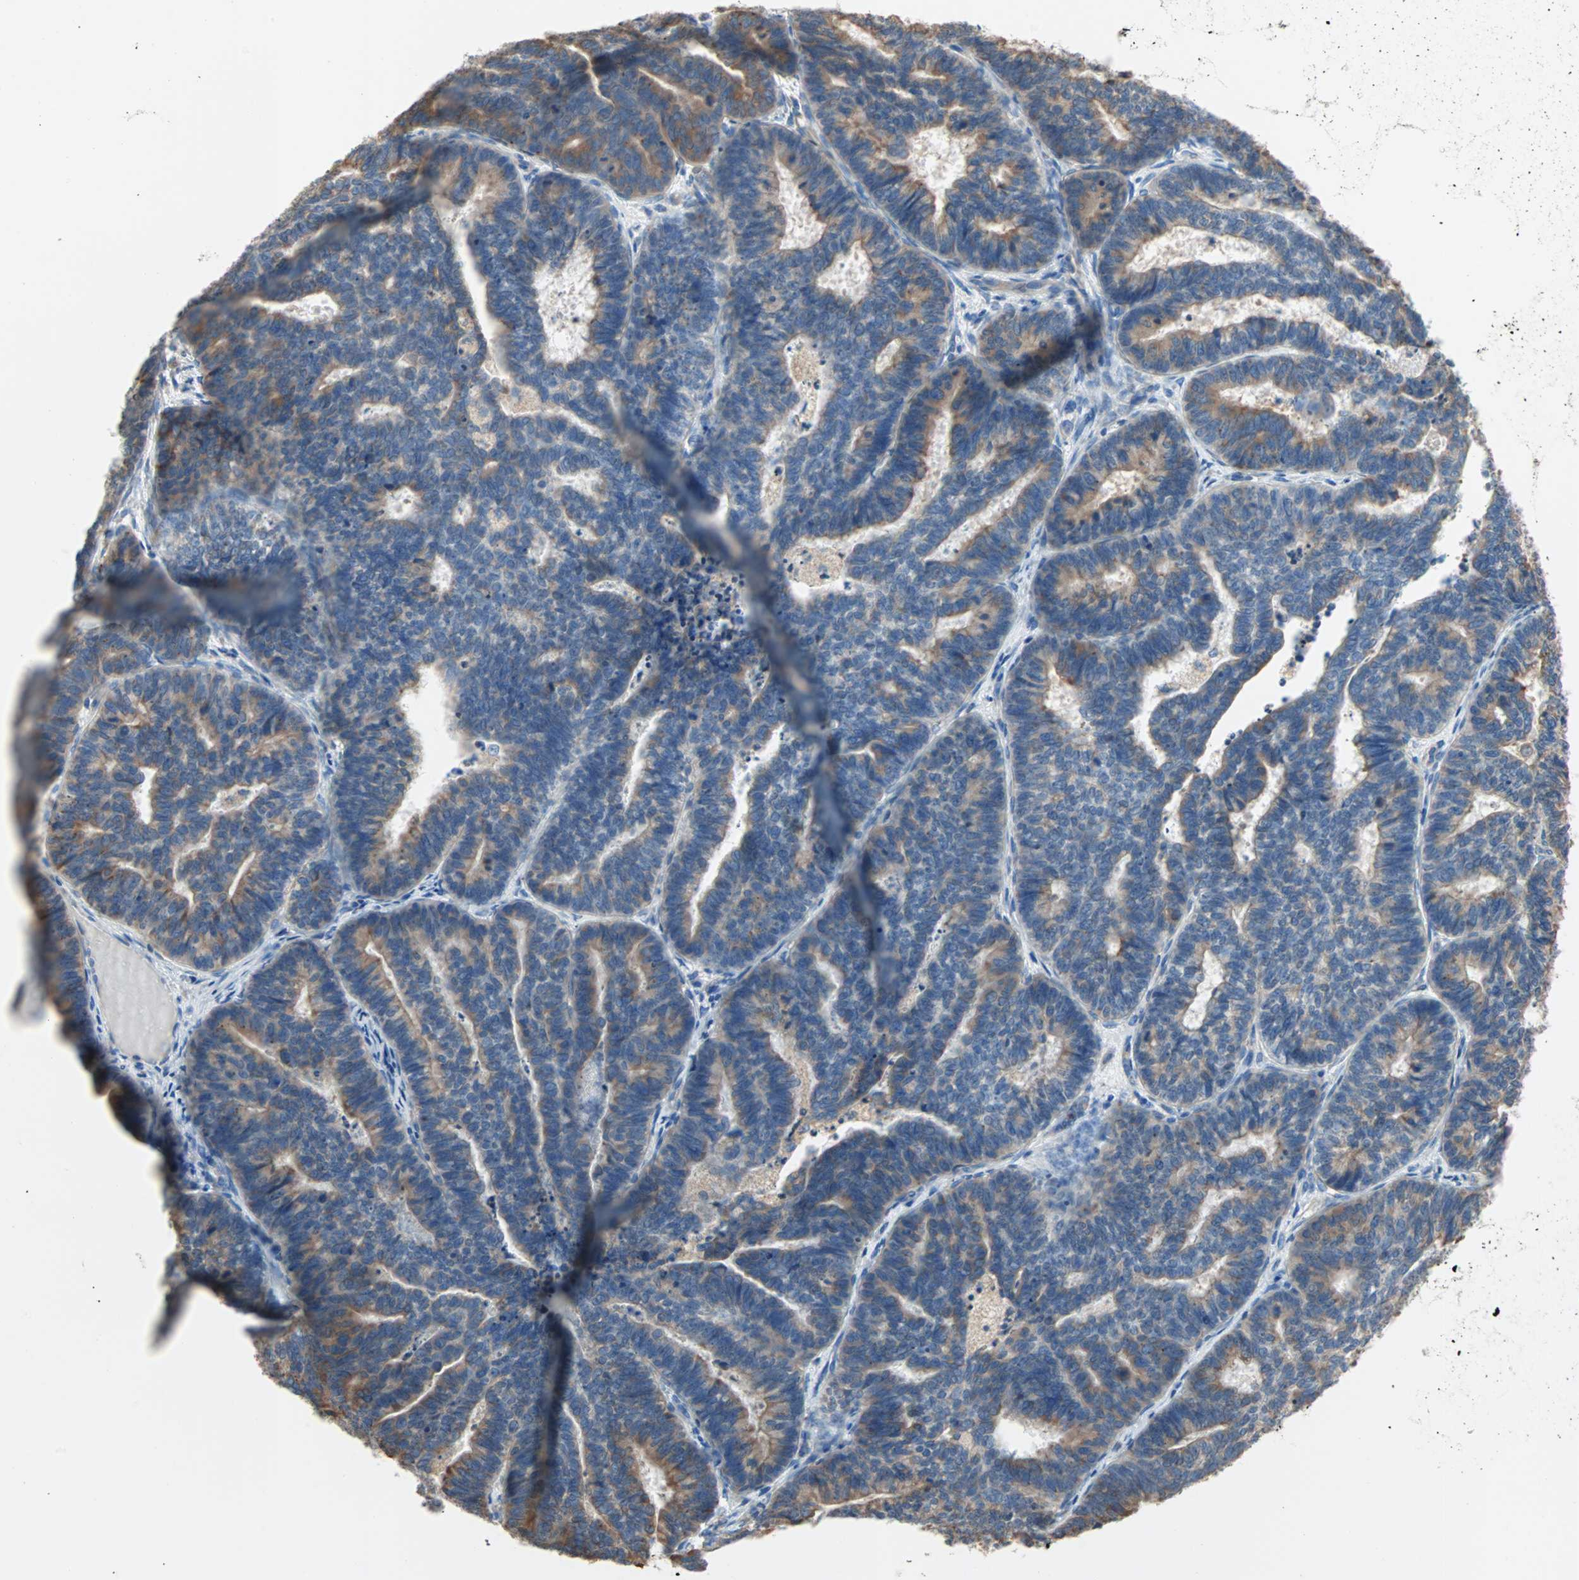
{"staining": {"intensity": "moderate", "quantity": ">75%", "location": "cytoplasmic/membranous"}, "tissue": "endometrial cancer", "cell_type": "Tumor cells", "image_type": "cancer", "snomed": [{"axis": "morphology", "description": "Adenocarcinoma, NOS"}, {"axis": "topography", "description": "Endometrium"}], "caption": "Adenocarcinoma (endometrial) stained with DAB (3,3'-diaminobenzidine) immunohistochemistry (IHC) shows medium levels of moderate cytoplasmic/membranous staining in approximately >75% of tumor cells. (Stains: DAB (3,3'-diaminobenzidine) in brown, nuclei in blue, Microscopy: brightfield microscopy at high magnification).", "gene": "PLCXD1", "patient": {"sex": "female", "age": 70}}